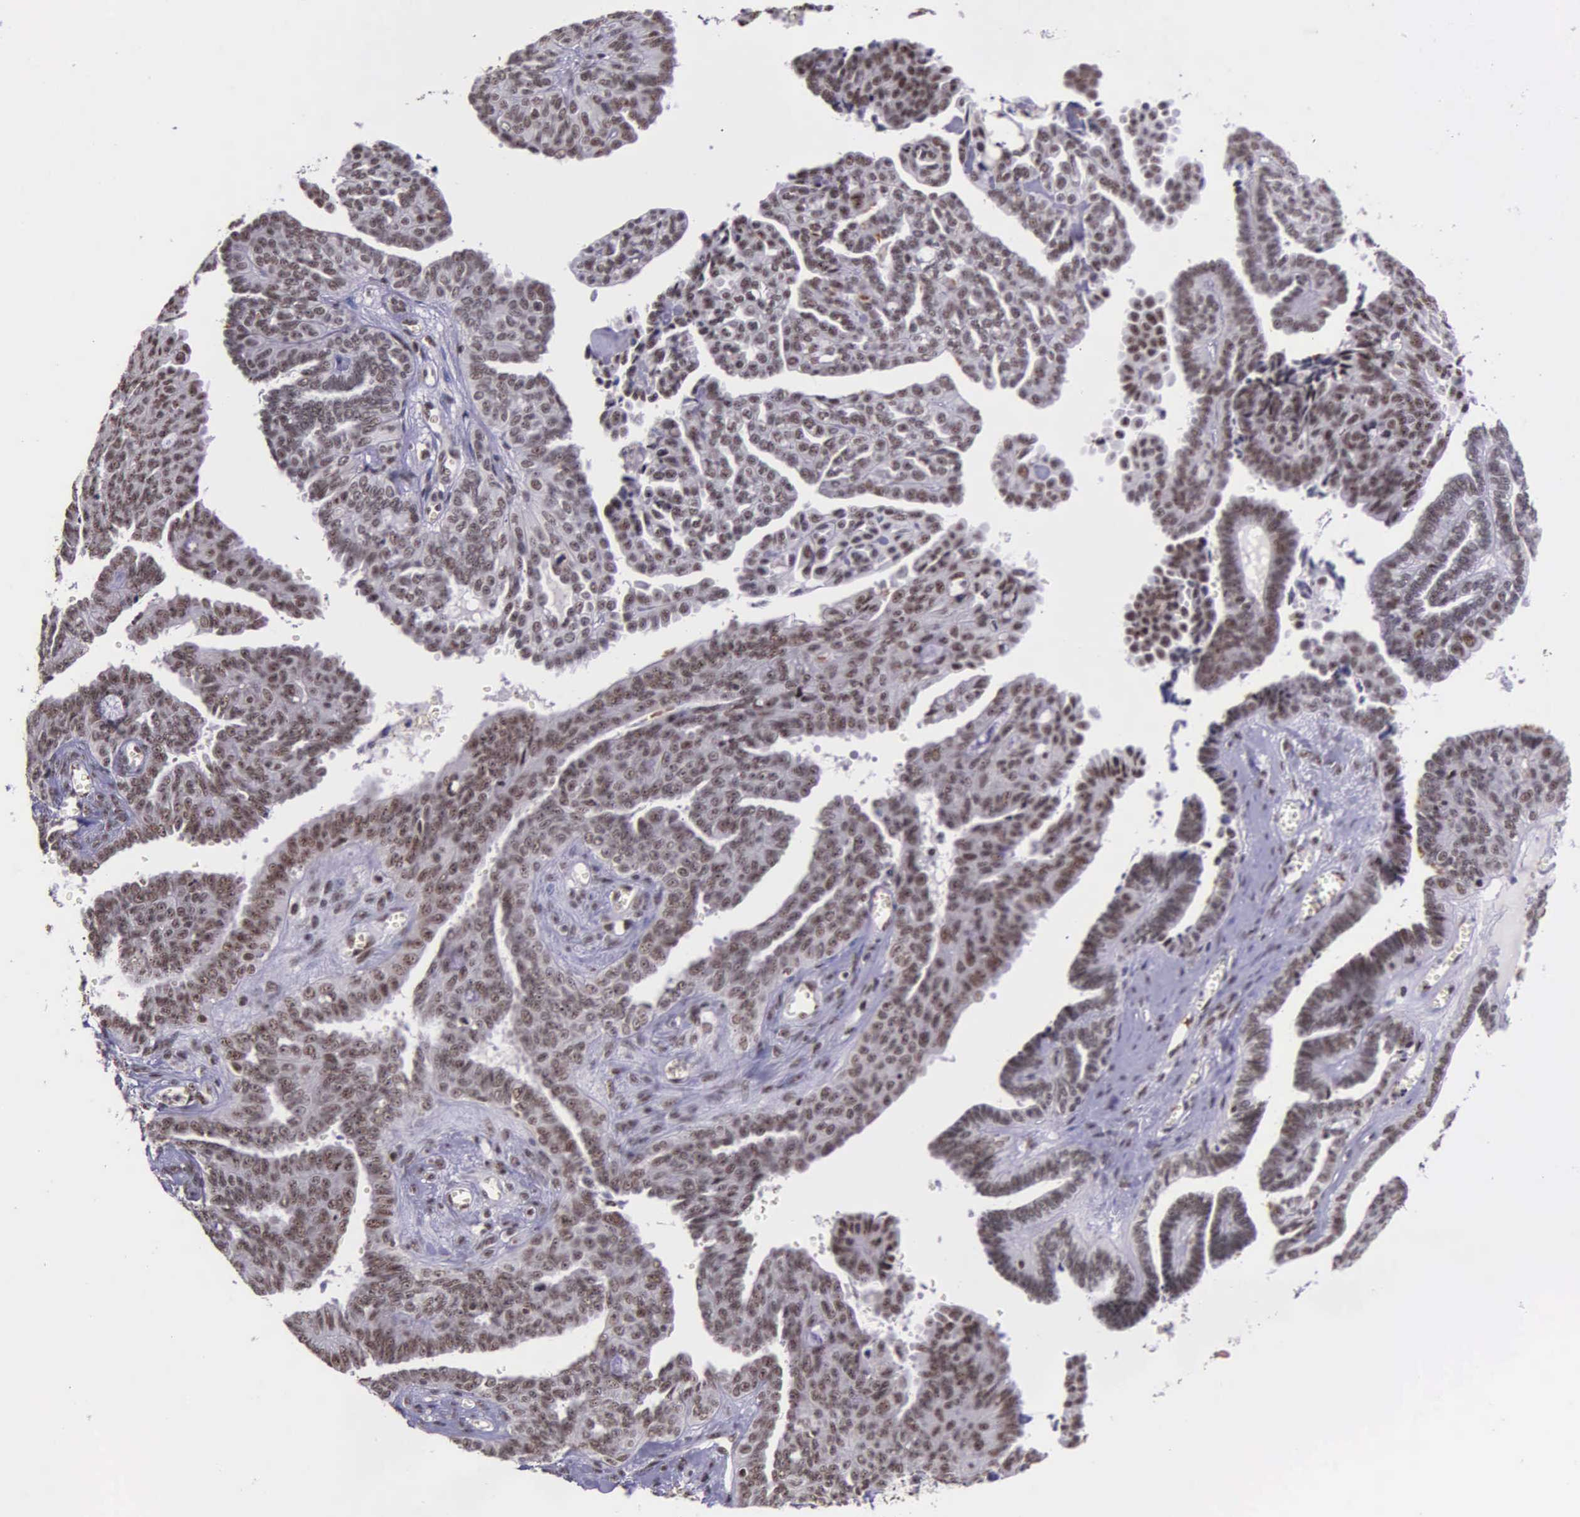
{"staining": {"intensity": "weak", "quantity": ">75%", "location": "nuclear"}, "tissue": "ovarian cancer", "cell_type": "Tumor cells", "image_type": "cancer", "snomed": [{"axis": "morphology", "description": "Cystadenocarcinoma, serous, NOS"}, {"axis": "topography", "description": "Ovary"}], "caption": "Ovarian cancer (serous cystadenocarcinoma) stained with immunohistochemistry (IHC) displays weak nuclear expression in about >75% of tumor cells.", "gene": "FAM47A", "patient": {"sex": "female", "age": 71}}